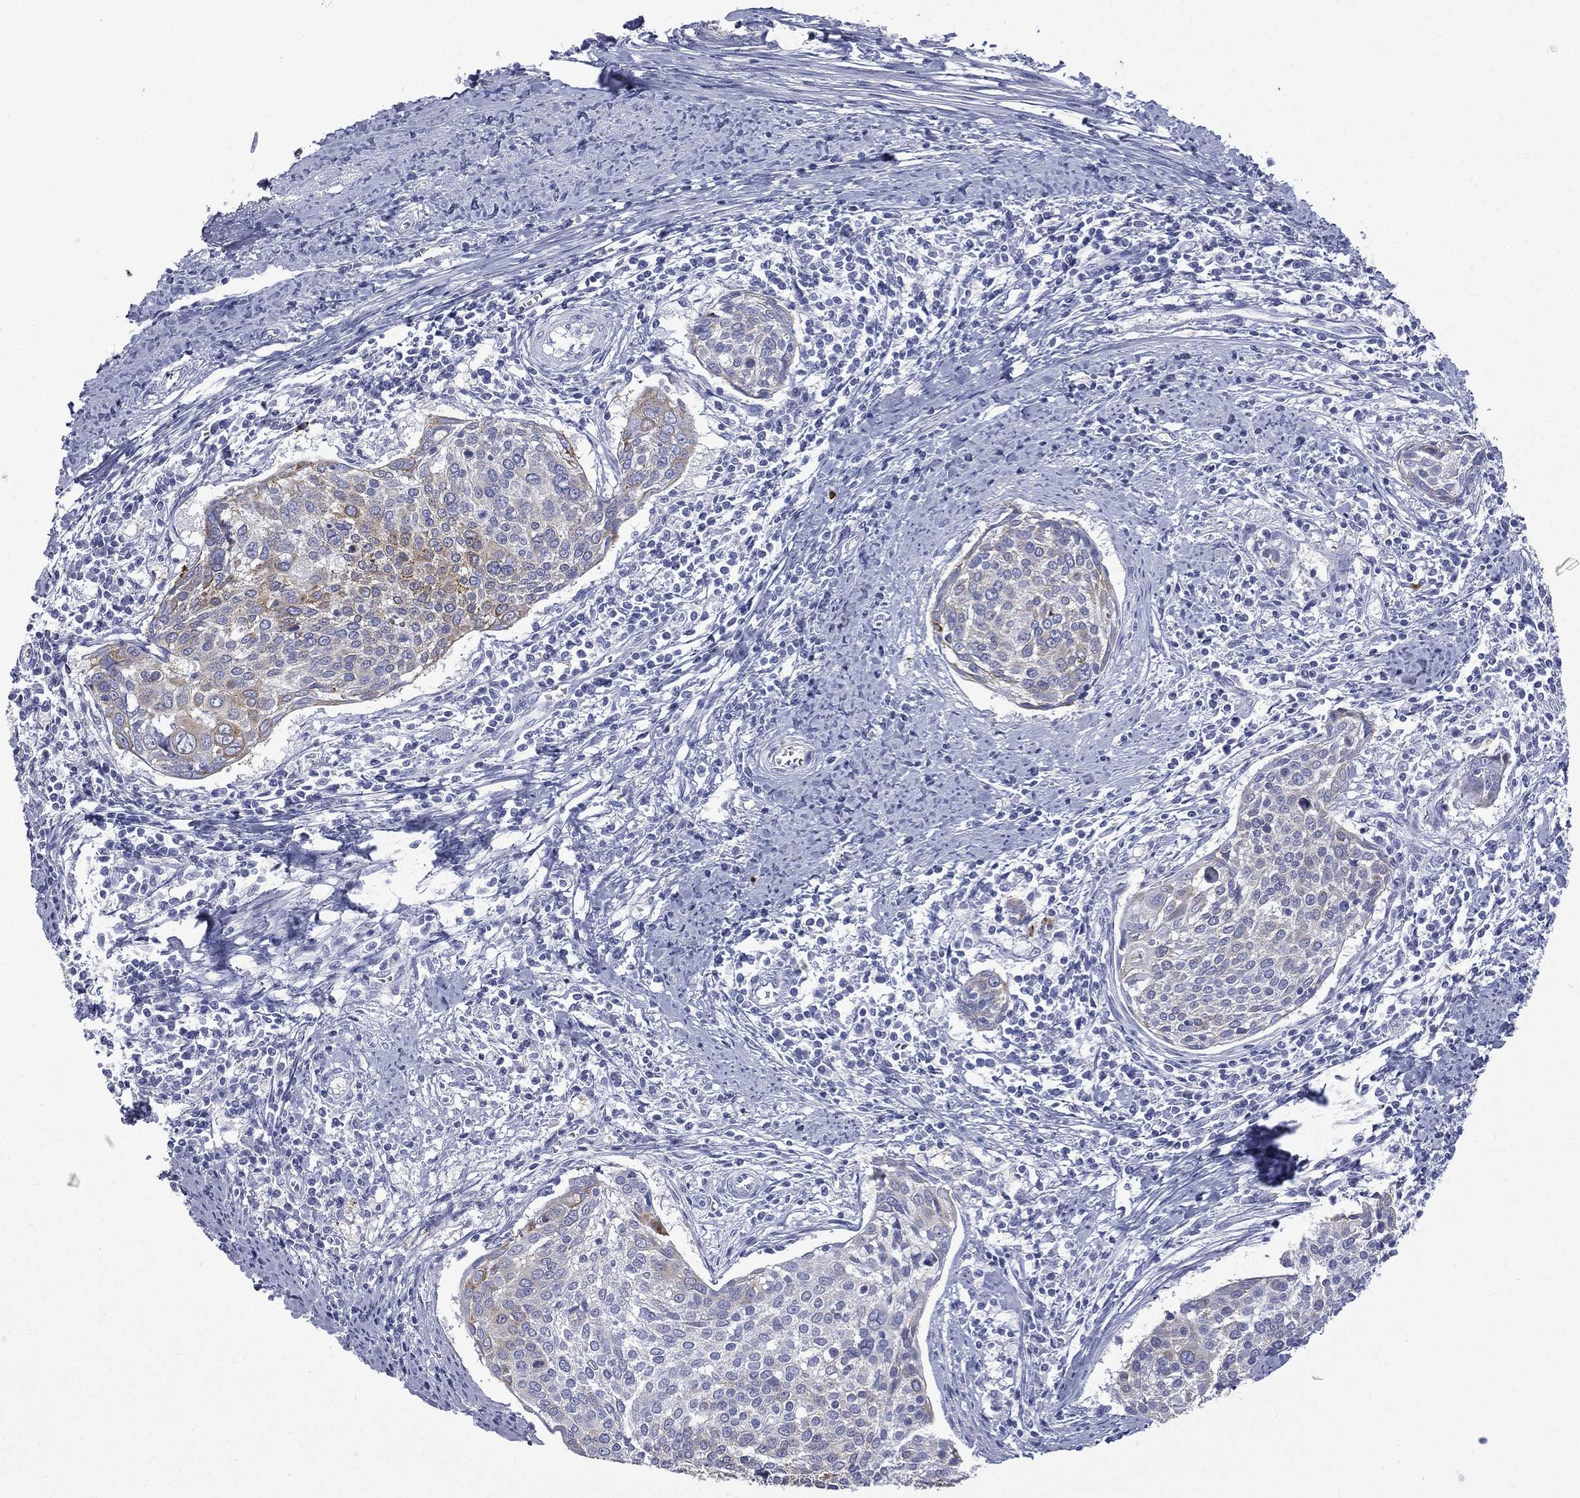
{"staining": {"intensity": "moderate", "quantity": "<25%", "location": "cytoplasmic/membranous"}, "tissue": "cervical cancer", "cell_type": "Tumor cells", "image_type": "cancer", "snomed": [{"axis": "morphology", "description": "Squamous cell carcinoma, NOS"}, {"axis": "topography", "description": "Cervix"}], "caption": "Approximately <25% of tumor cells in squamous cell carcinoma (cervical) demonstrate moderate cytoplasmic/membranous protein staining as visualized by brown immunohistochemical staining.", "gene": "CES2", "patient": {"sex": "female", "age": 39}}